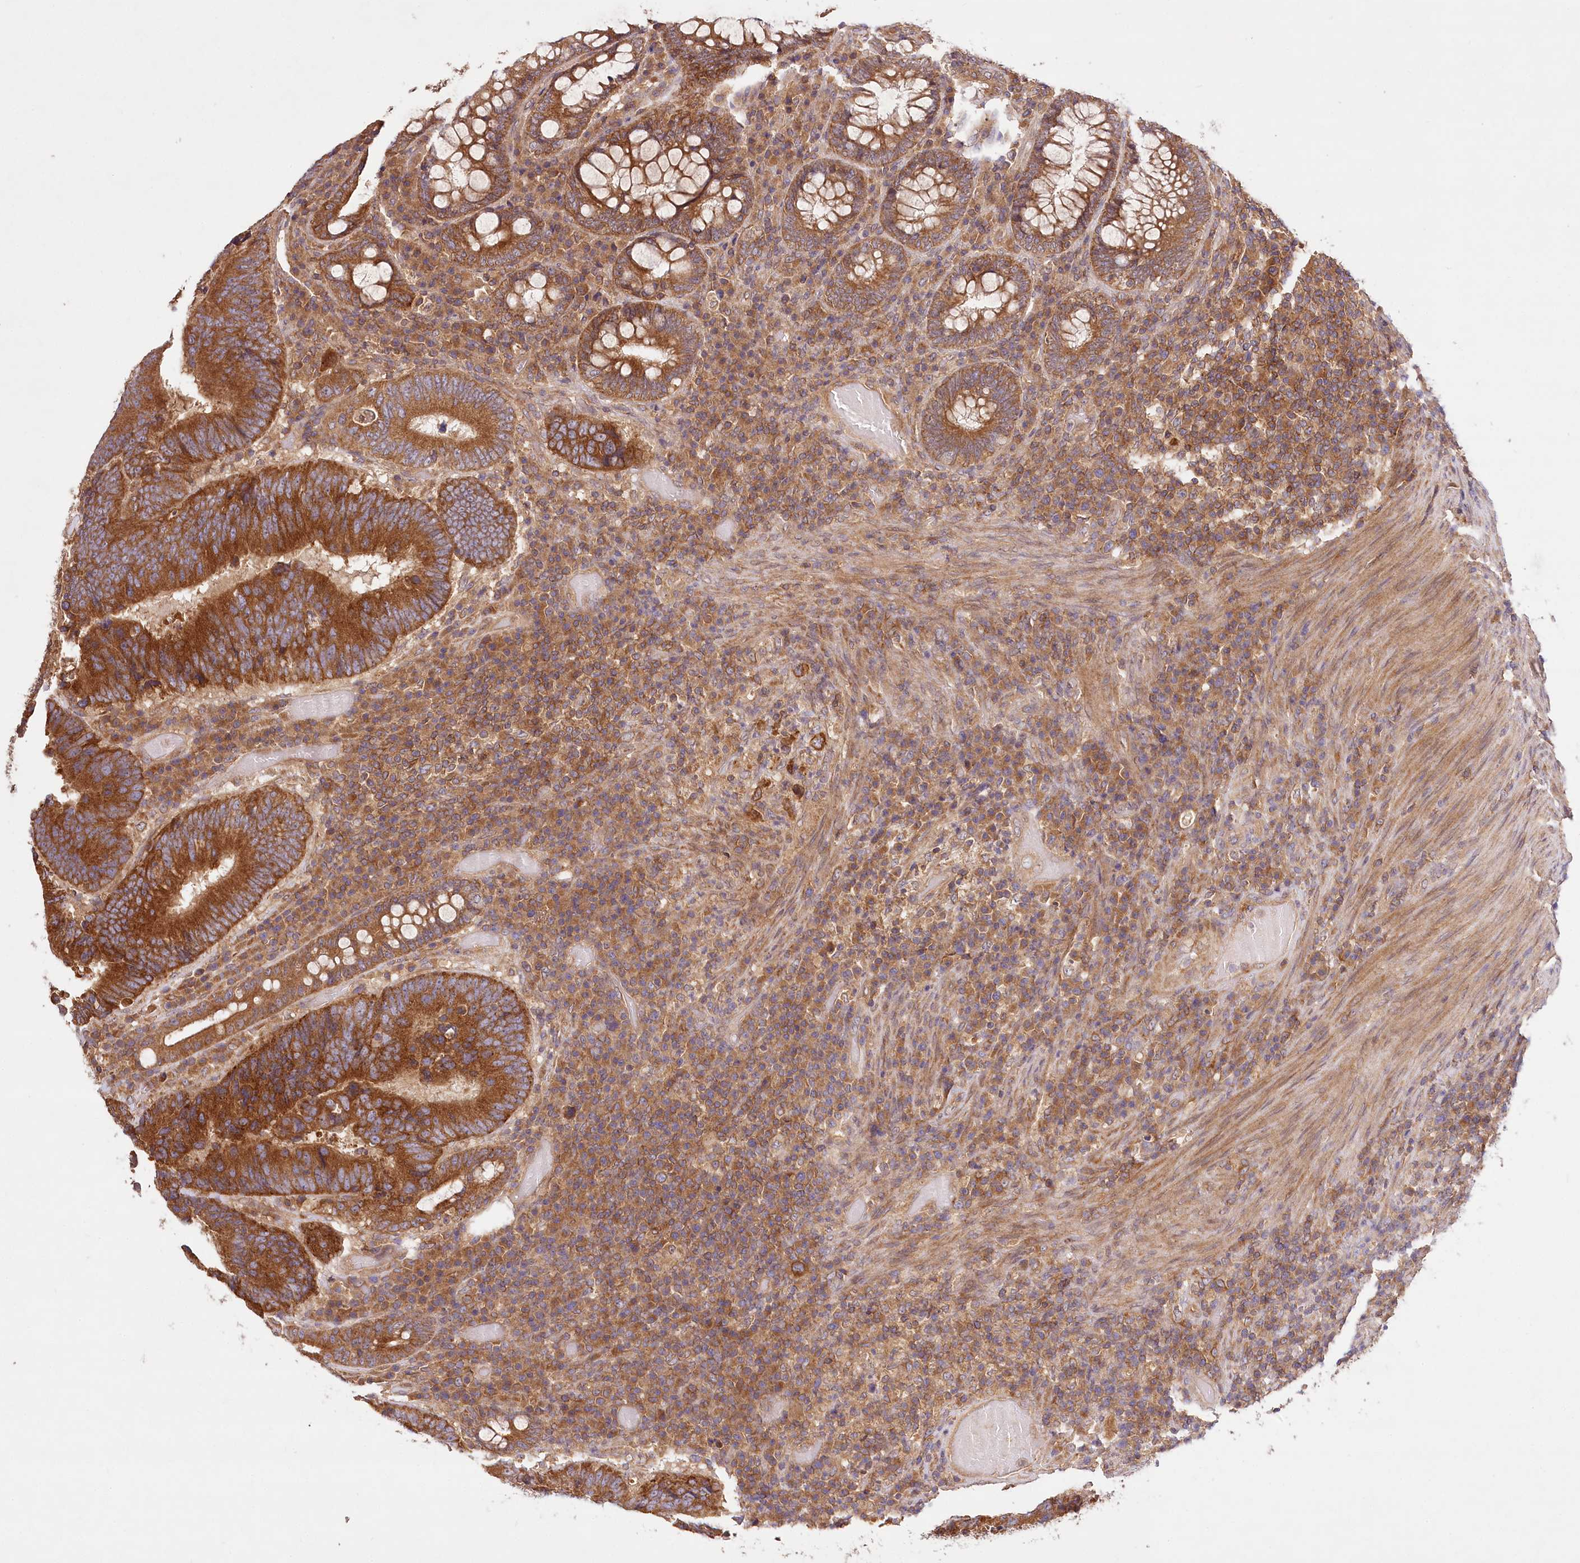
{"staining": {"intensity": "strong", "quantity": ">75%", "location": "cytoplasmic/membranous"}, "tissue": "colorectal cancer", "cell_type": "Tumor cells", "image_type": "cancer", "snomed": [{"axis": "morphology", "description": "Adenocarcinoma, NOS"}, {"axis": "topography", "description": "Colon"}], "caption": "Colorectal cancer (adenocarcinoma) tissue exhibits strong cytoplasmic/membranous staining in about >75% of tumor cells, visualized by immunohistochemistry.", "gene": "LSS", "patient": {"sex": "female", "age": 78}}